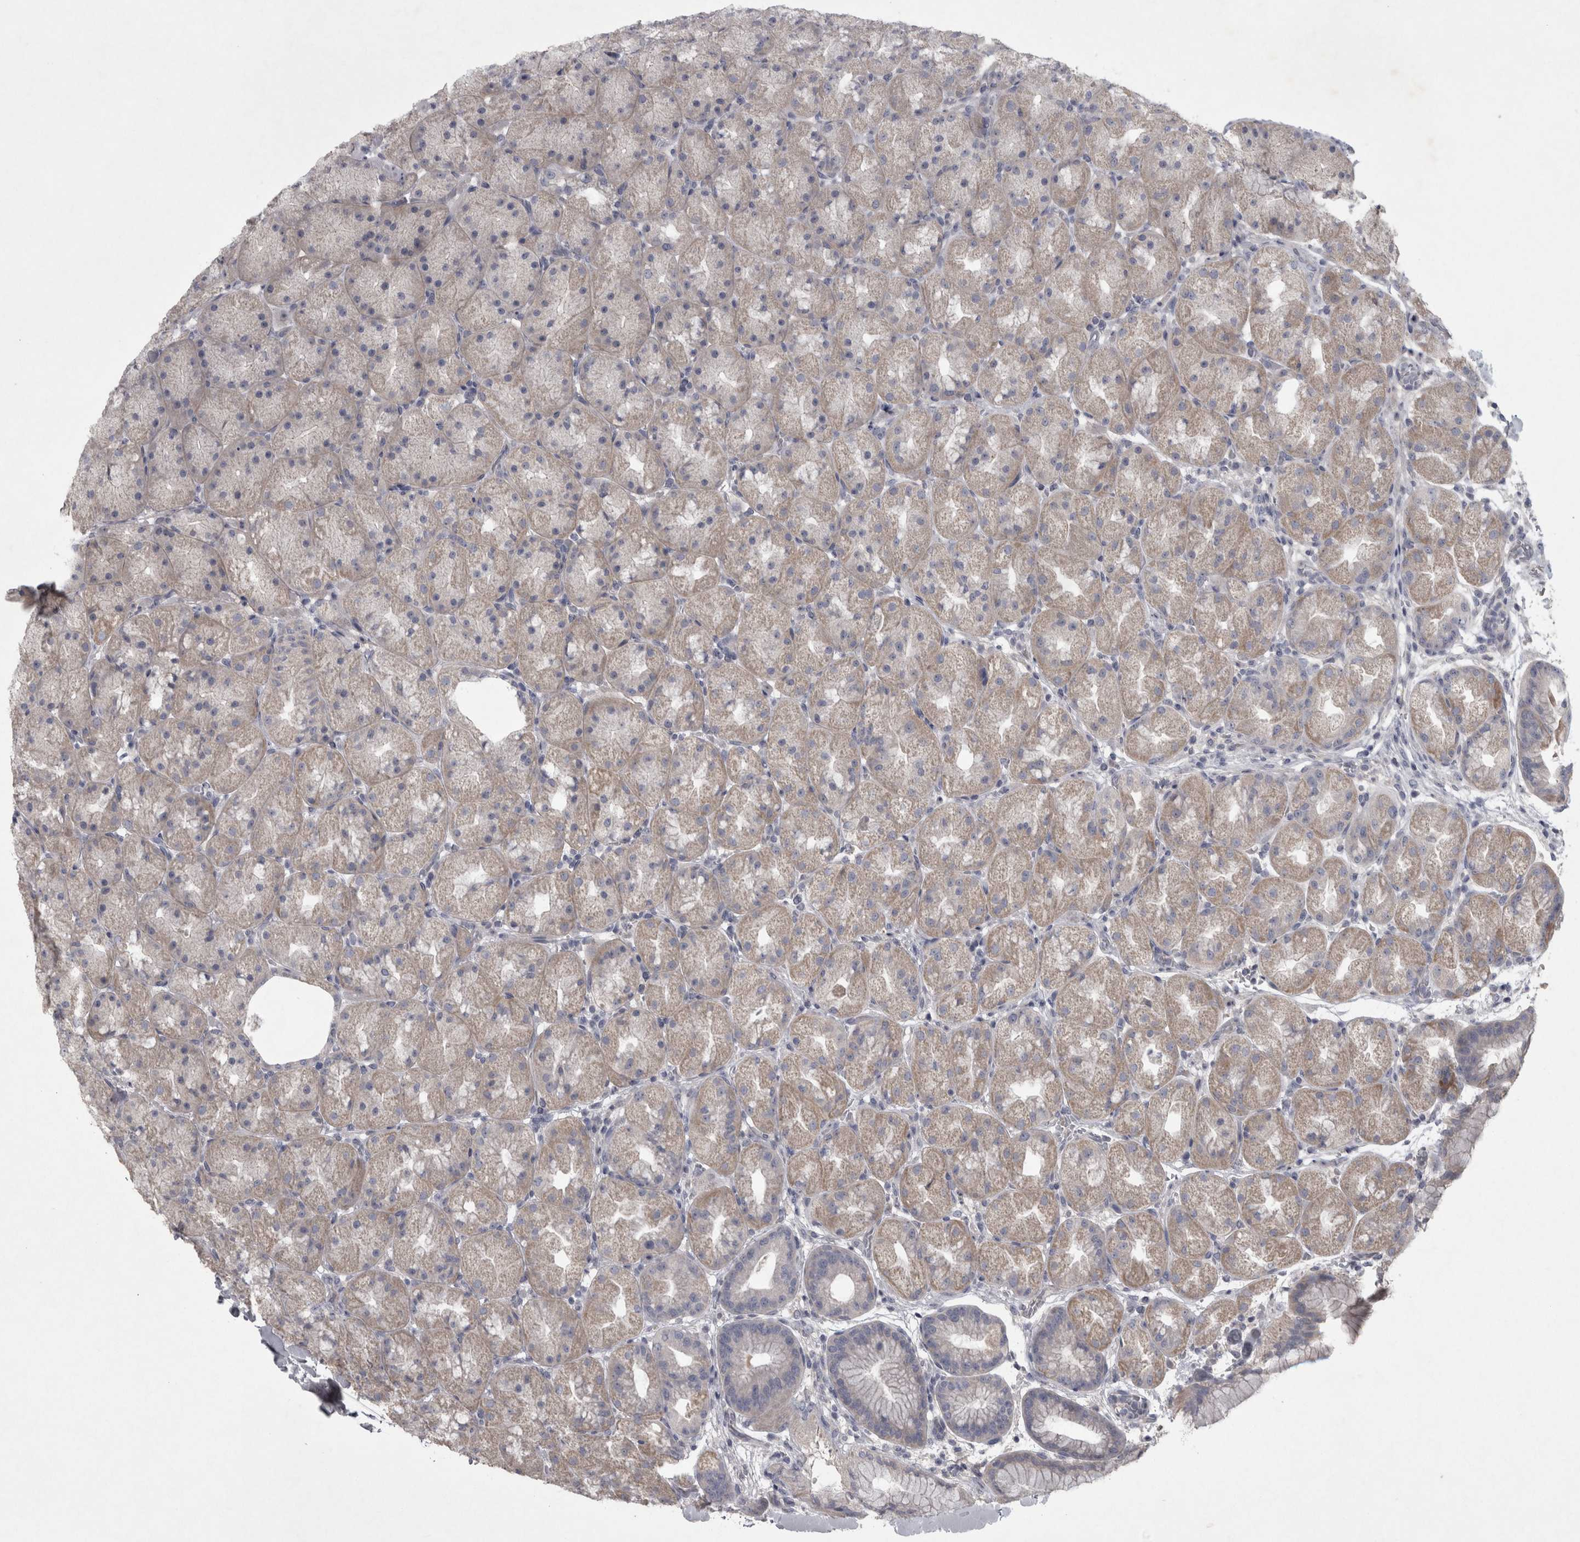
{"staining": {"intensity": "weak", "quantity": "<25%", "location": "cytoplasmic/membranous"}, "tissue": "stomach", "cell_type": "Glandular cells", "image_type": "normal", "snomed": [{"axis": "morphology", "description": "Normal tissue, NOS"}, {"axis": "topography", "description": "Stomach, upper"}, {"axis": "topography", "description": "Stomach"}], "caption": "Glandular cells are negative for brown protein staining in benign stomach.", "gene": "ENPP7", "patient": {"sex": "male", "age": 48}}